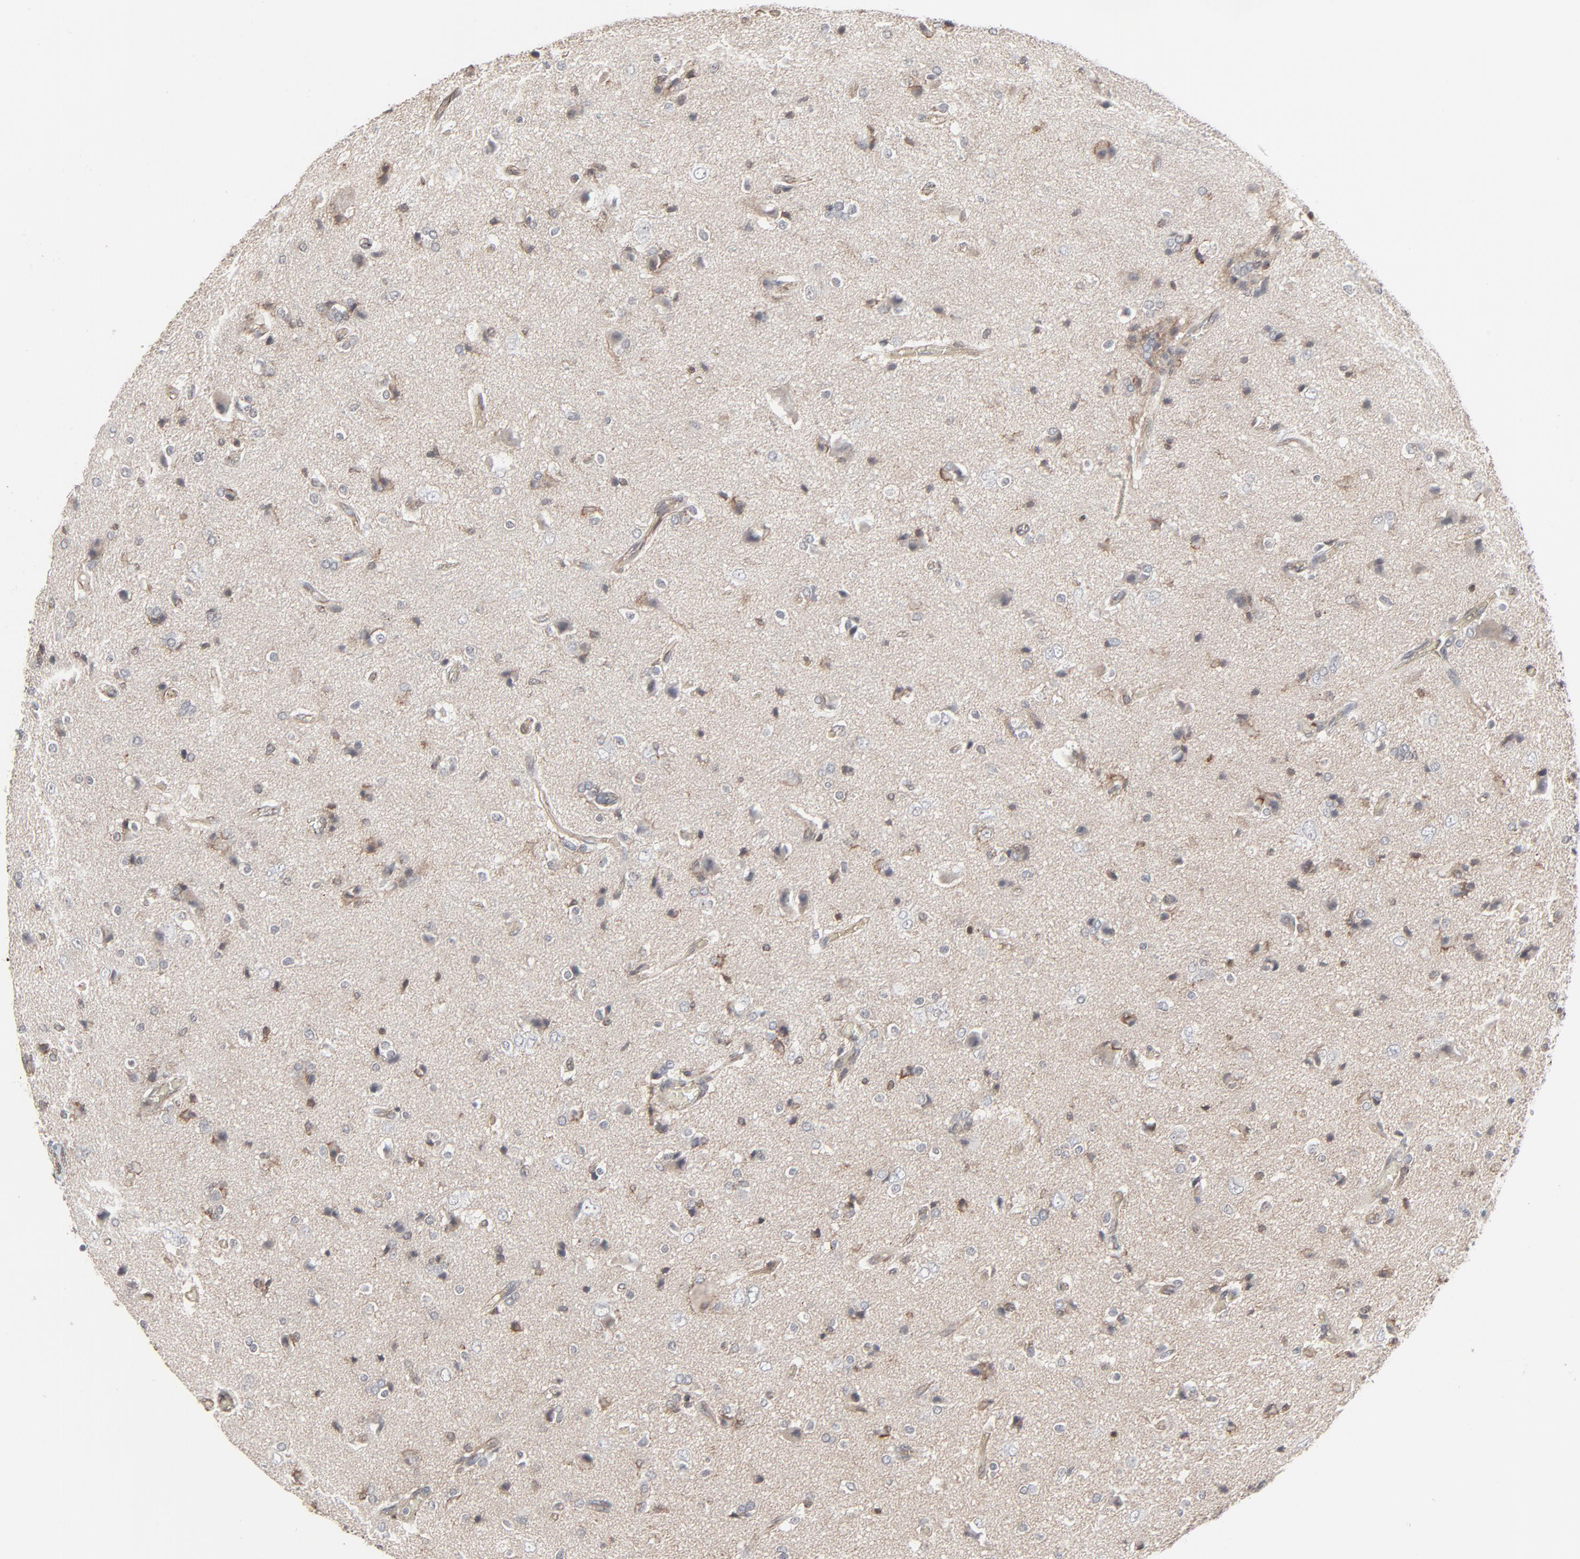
{"staining": {"intensity": "weak", "quantity": "<25%", "location": "cytoplasmic/membranous"}, "tissue": "glioma", "cell_type": "Tumor cells", "image_type": "cancer", "snomed": [{"axis": "morphology", "description": "Glioma, malignant, High grade"}, {"axis": "topography", "description": "Brain"}], "caption": "The photomicrograph reveals no staining of tumor cells in malignant high-grade glioma. (Immunohistochemistry, brightfield microscopy, high magnification).", "gene": "CTNND1", "patient": {"sex": "male", "age": 47}}